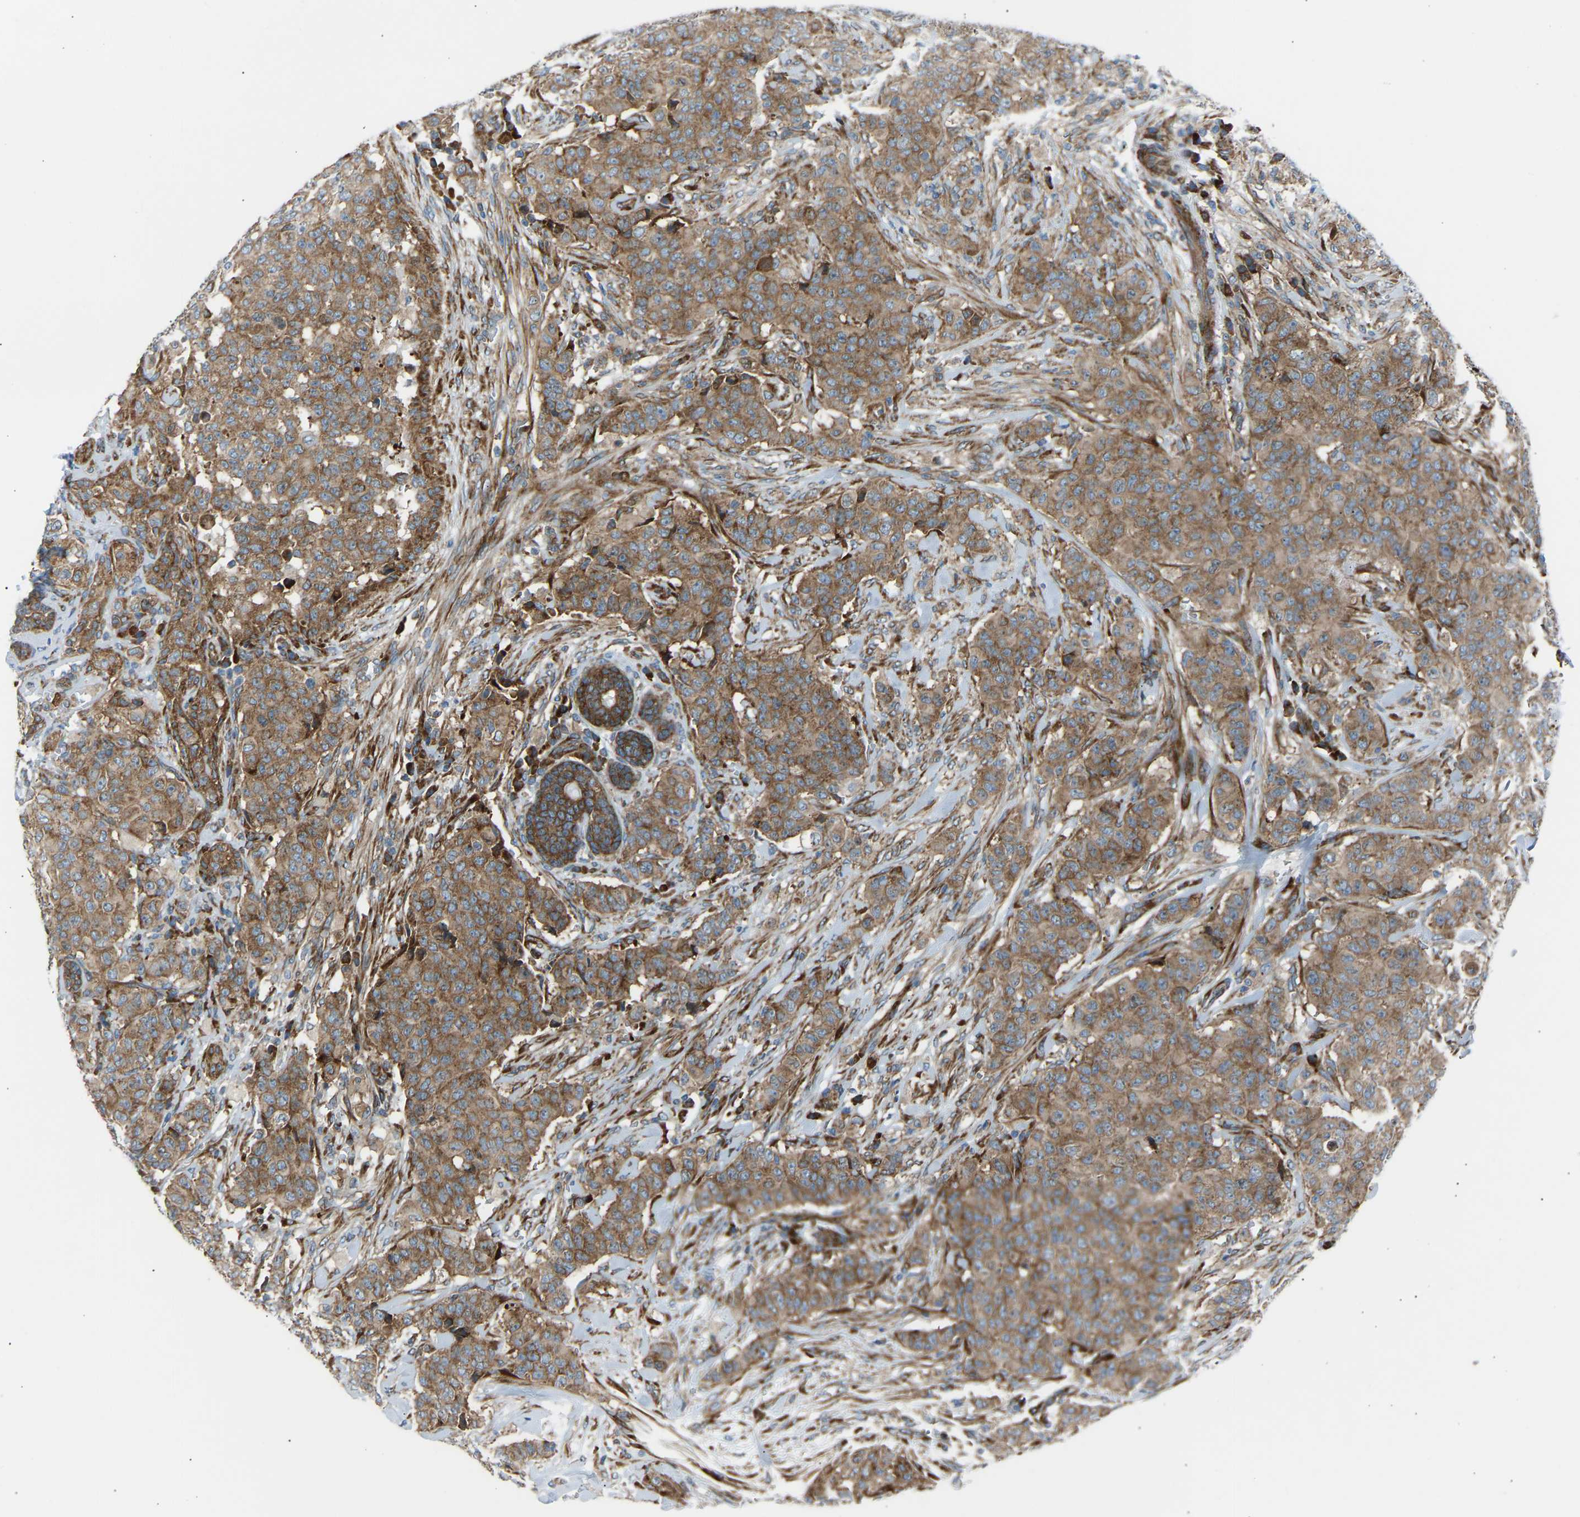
{"staining": {"intensity": "moderate", "quantity": ">75%", "location": "cytoplasmic/membranous"}, "tissue": "breast cancer", "cell_type": "Tumor cells", "image_type": "cancer", "snomed": [{"axis": "morphology", "description": "Normal tissue, NOS"}, {"axis": "morphology", "description": "Duct carcinoma"}, {"axis": "topography", "description": "Breast"}], "caption": "Protein staining exhibits moderate cytoplasmic/membranous staining in approximately >75% of tumor cells in breast infiltrating ductal carcinoma. The staining was performed using DAB (3,3'-diaminobenzidine) to visualize the protein expression in brown, while the nuclei were stained in blue with hematoxylin (Magnification: 20x).", "gene": "VPS41", "patient": {"sex": "female", "age": 40}}